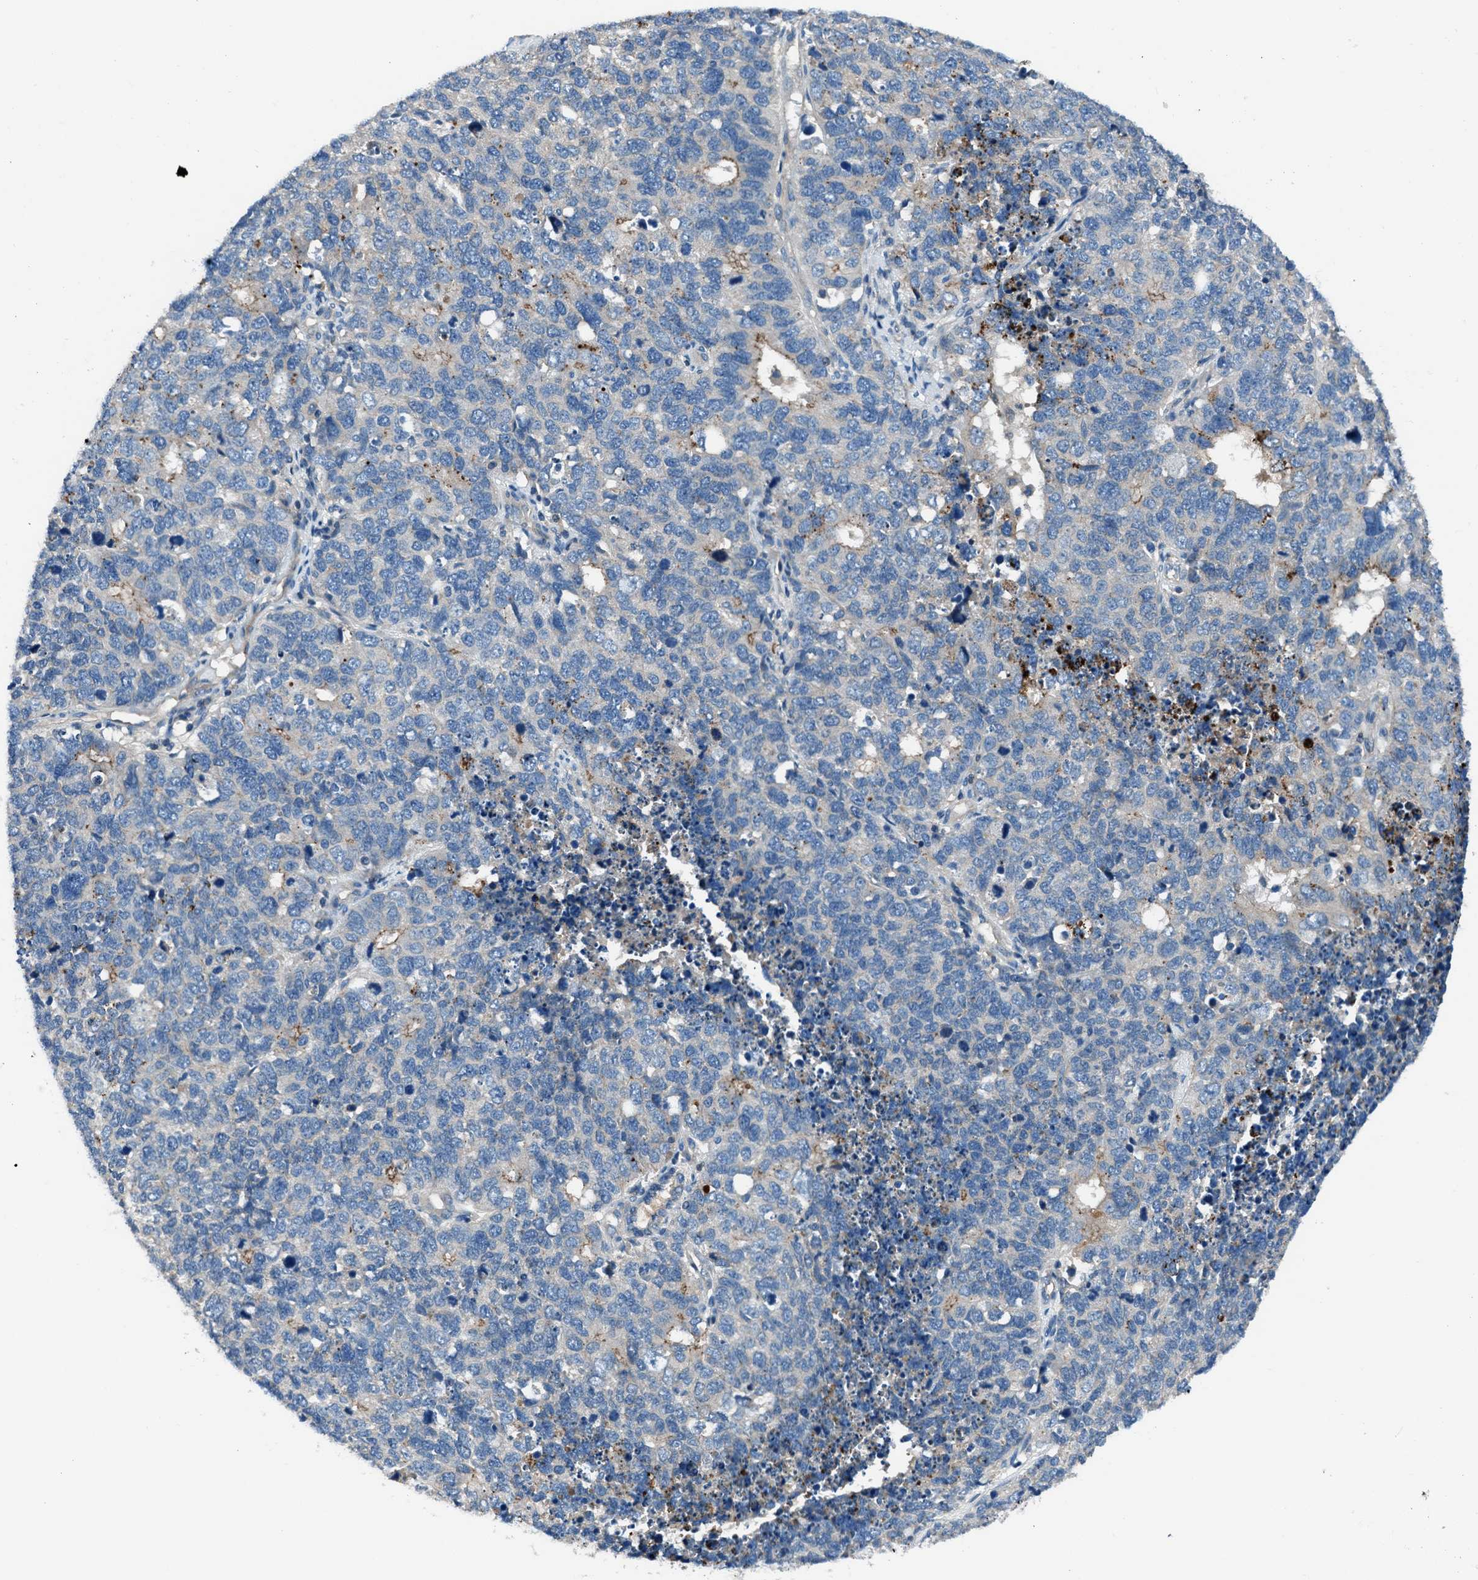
{"staining": {"intensity": "moderate", "quantity": "<25%", "location": "cytoplasmic/membranous"}, "tissue": "cervical cancer", "cell_type": "Tumor cells", "image_type": "cancer", "snomed": [{"axis": "morphology", "description": "Squamous cell carcinoma, NOS"}, {"axis": "topography", "description": "Cervix"}], "caption": "Protein analysis of squamous cell carcinoma (cervical) tissue exhibits moderate cytoplasmic/membranous positivity in approximately <25% of tumor cells.", "gene": "SLC38A6", "patient": {"sex": "female", "age": 63}}